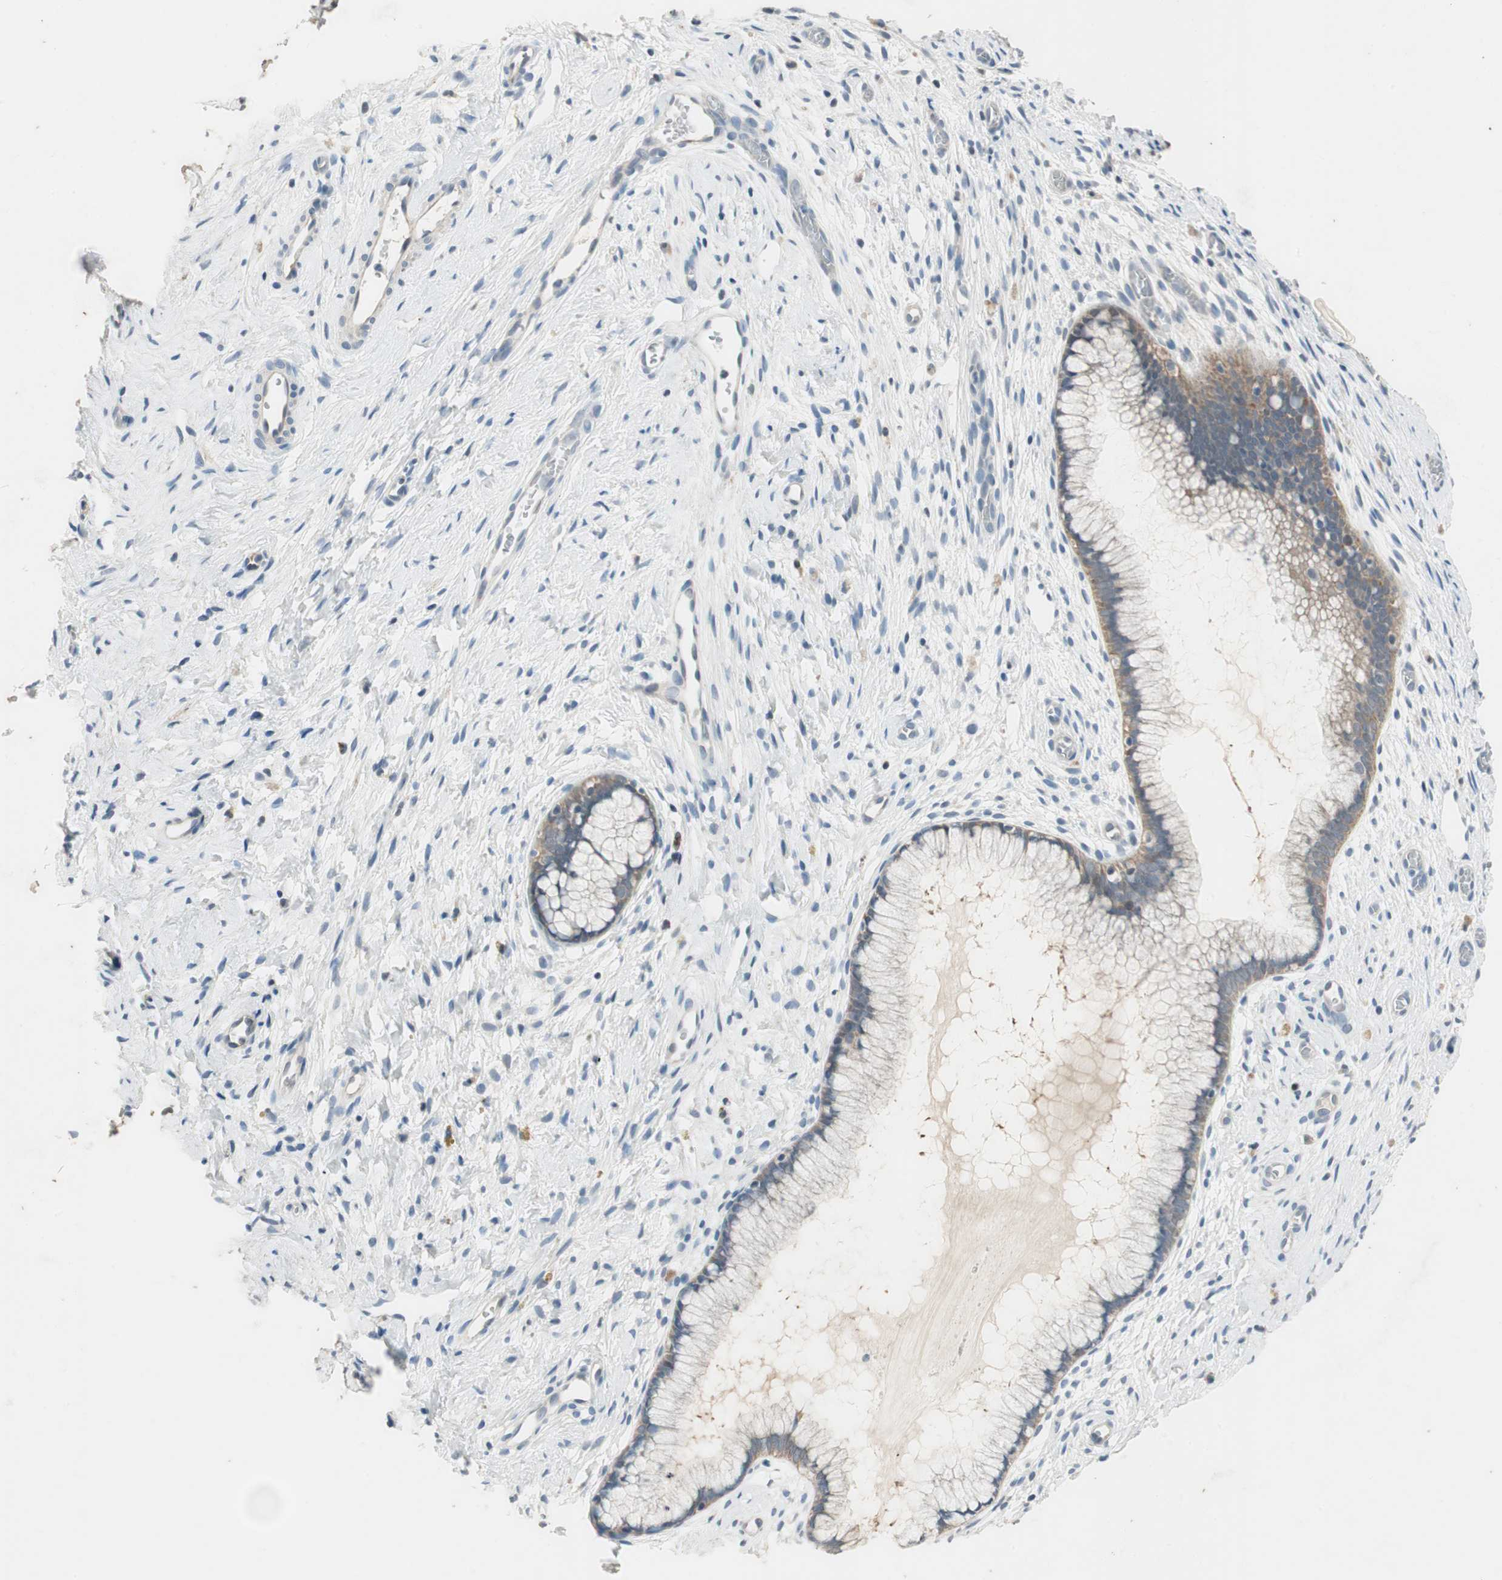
{"staining": {"intensity": "weak", "quantity": "<25%", "location": "cytoplasmic/membranous"}, "tissue": "cervix", "cell_type": "Glandular cells", "image_type": "normal", "snomed": [{"axis": "morphology", "description": "Normal tissue, NOS"}, {"axis": "topography", "description": "Cervix"}], "caption": "Human cervix stained for a protein using IHC displays no expression in glandular cells.", "gene": "SERPINB5", "patient": {"sex": "female", "age": 65}}